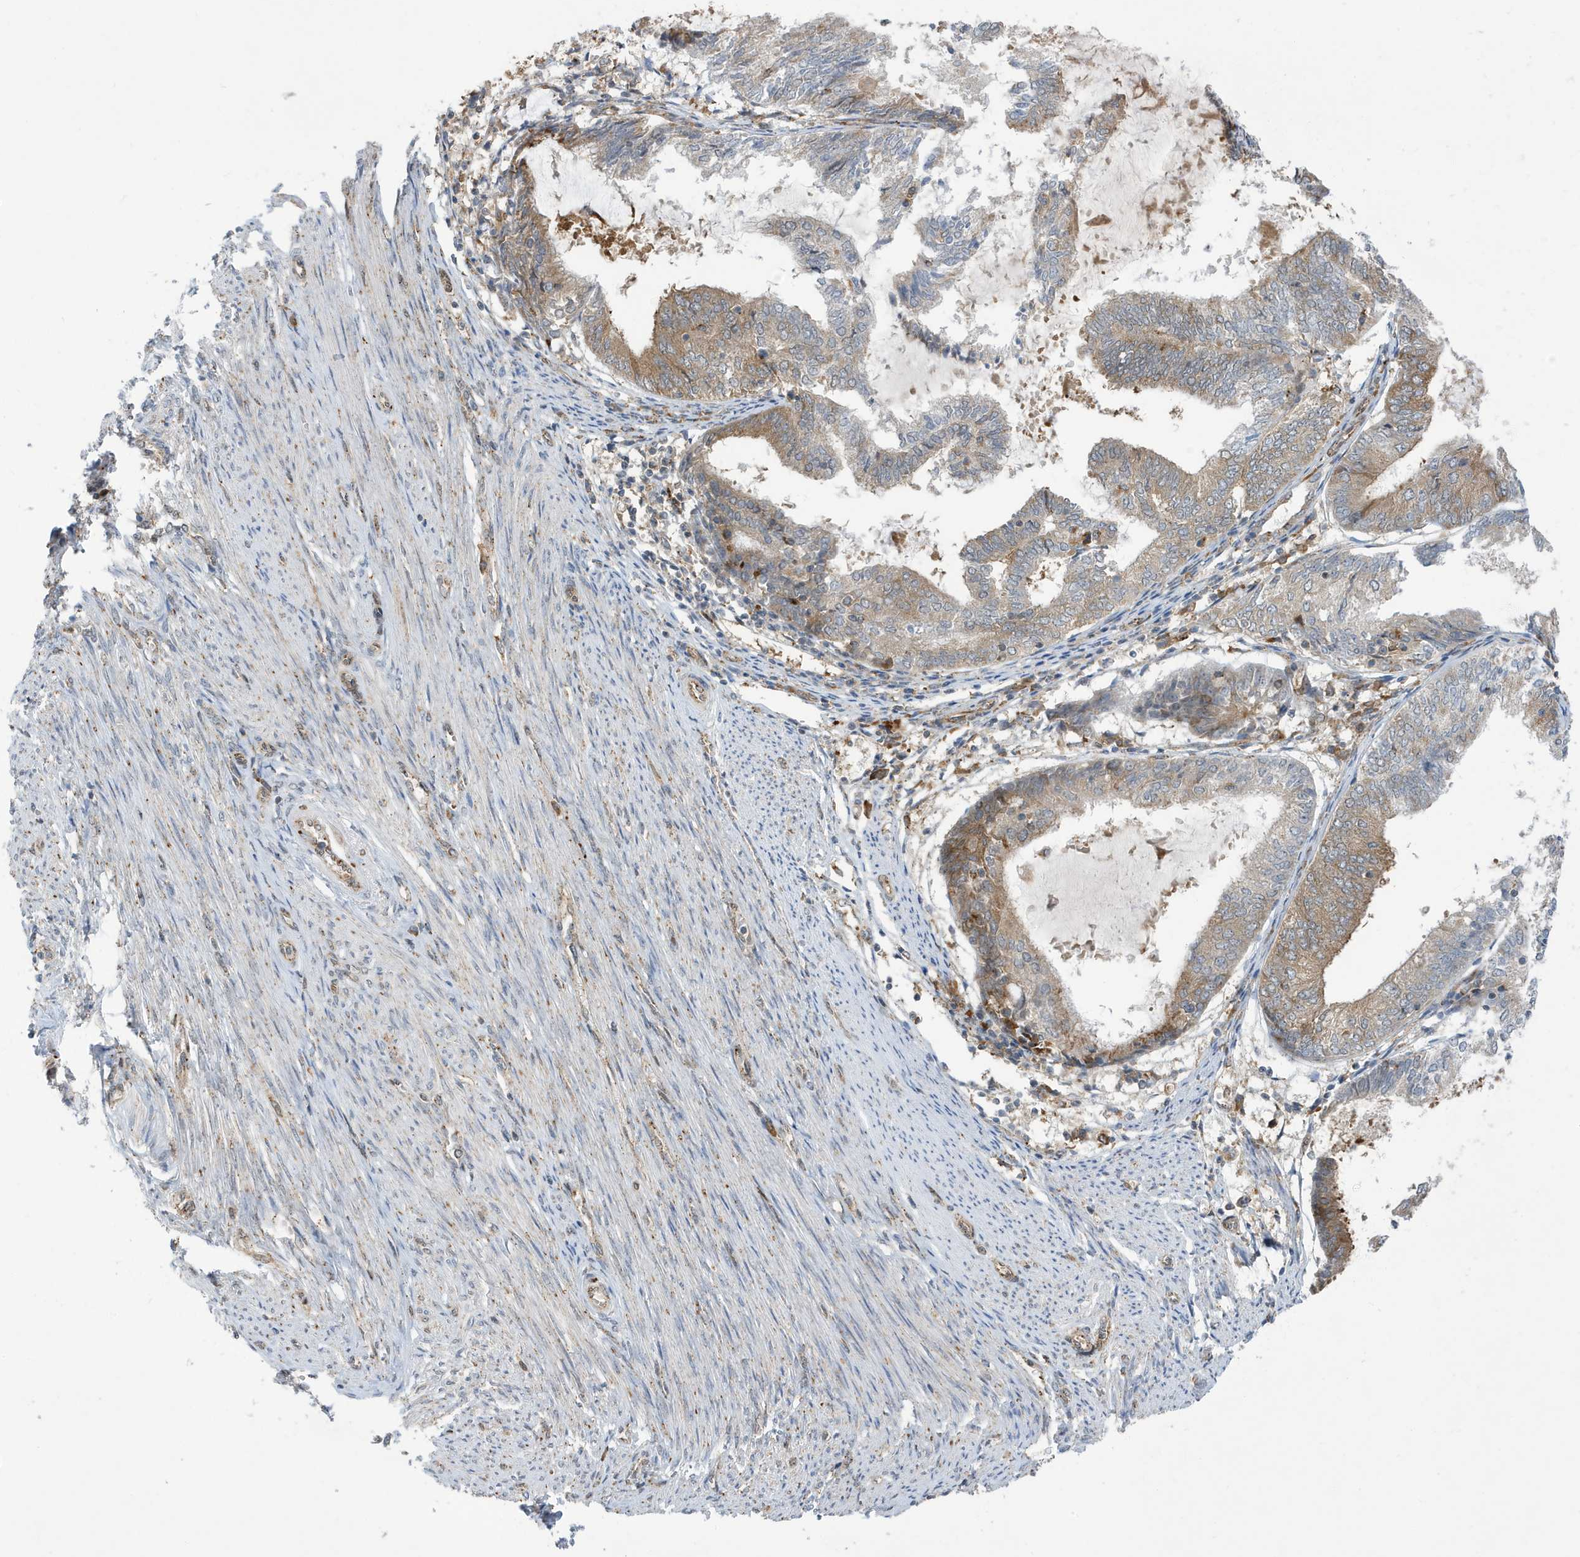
{"staining": {"intensity": "moderate", "quantity": "25%-75%", "location": "cytoplasmic/membranous"}, "tissue": "endometrial cancer", "cell_type": "Tumor cells", "image_type": "cancer", "snomed": [{"axis": "morphology", "description": "Adenocarcinoma, NOS"}, {"axis": "topography", "description": "Endometrium"}], "caption": "Protein analysis of endometrial adenocarcinoma tissue exhibits moderate cytoplasmic/membranous expression in about 25%-75% of tumor cells.", "gene": "ZNF507", "patient": {"sex": "female", "age": 81}}